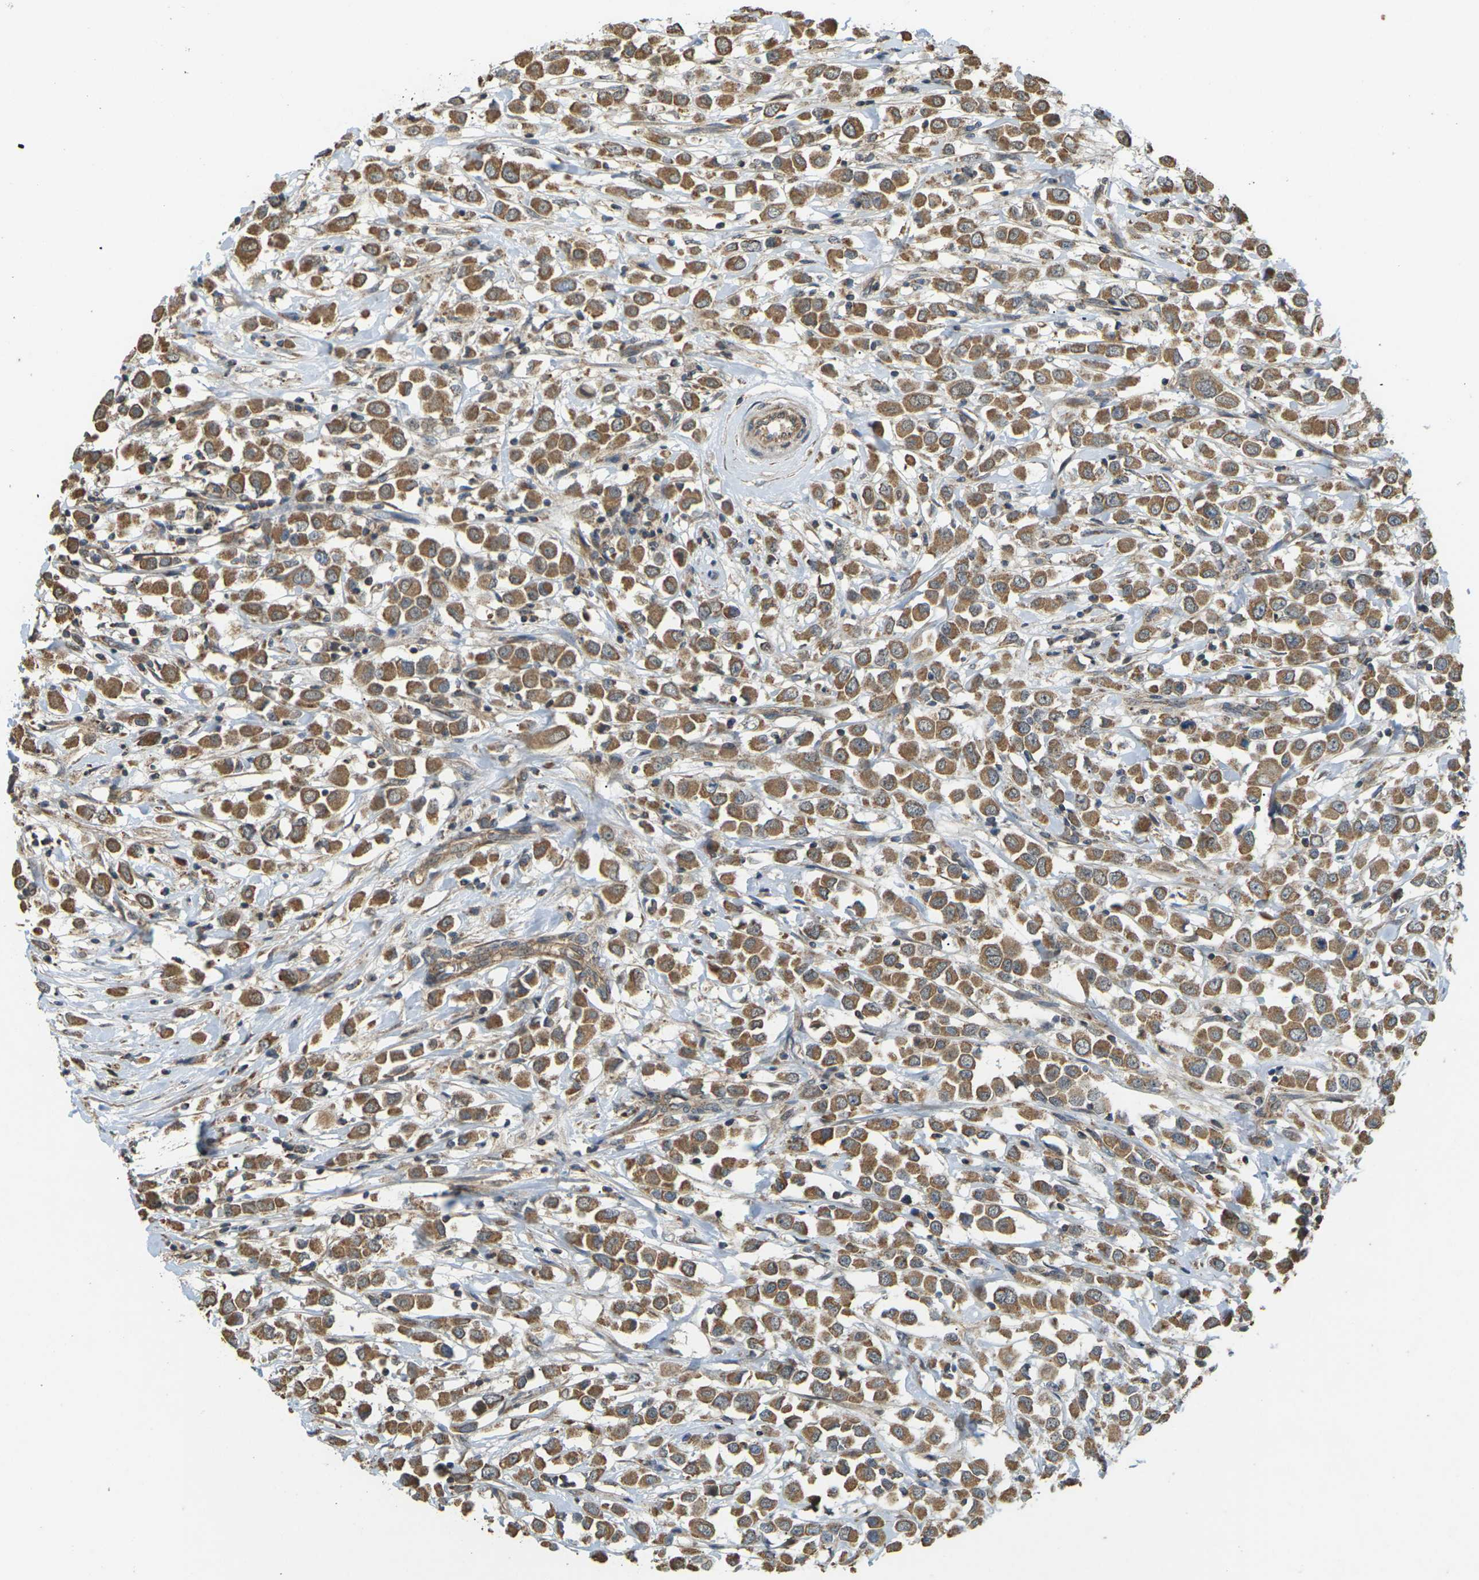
{"staining": {"intensity": "moderate", "quantity": ">75%", "location": "cytoplasmic/membranous"}, "tissue": "breast cancer", "cell_type": "Tumor cells", "image_type": "cancer", "snomed": [{"axis": "morphology", "description": "Duct carcinoma"}, {"axis": "topography", "description": "Breast"}], "caption": "An immunohistochemistry (IHC) histopathology image of neoplastic tissue is shown. Protein staining in brown labels moderate cytoplasmic/membranous positivity in invasive ductal carcinoma (breast) within tumor cells.", "gene": "KSR1", "patient": {"sex": "female", "age": 61}}